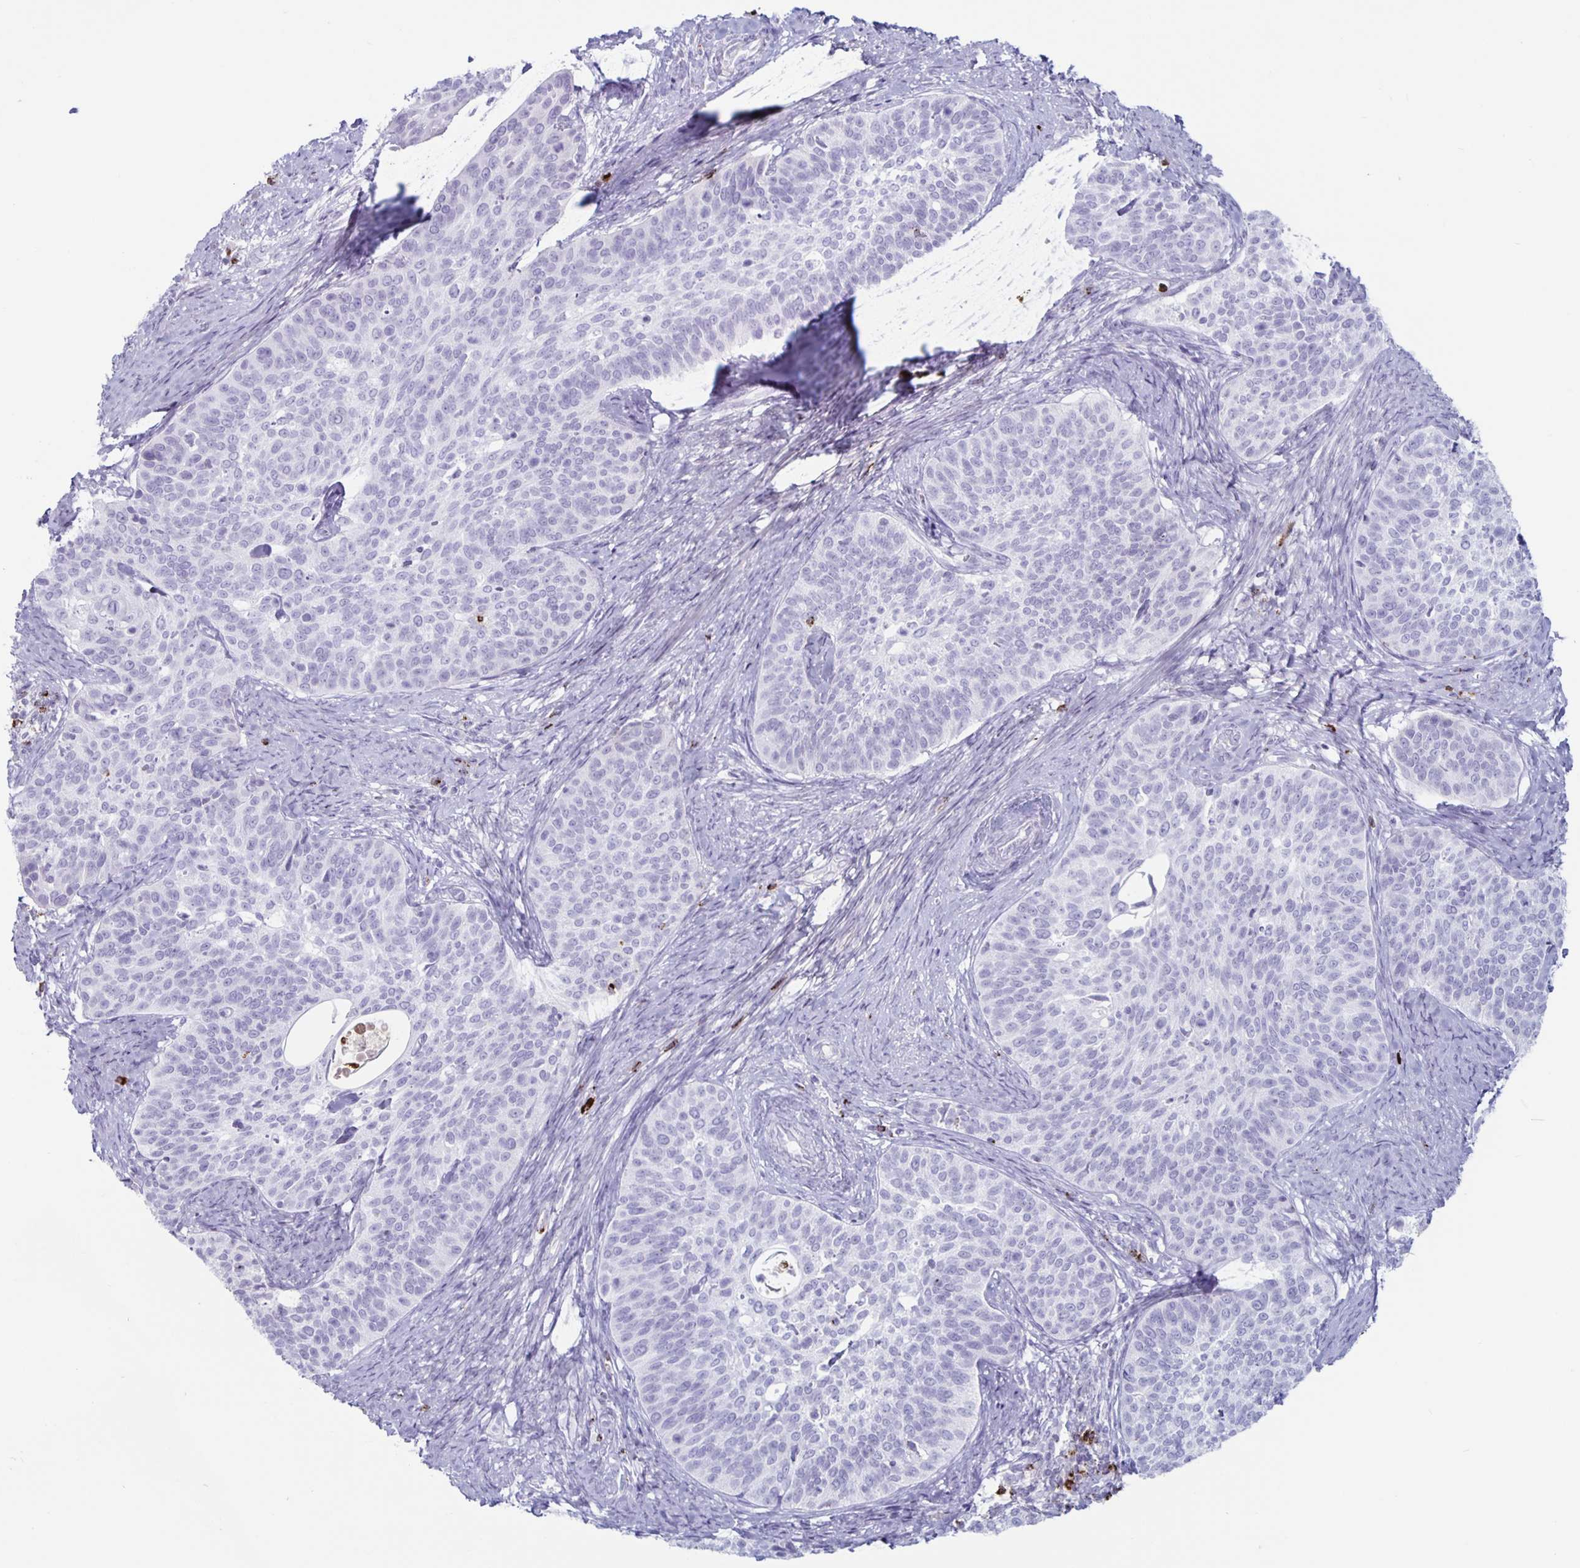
{"staining": {"intensity": "negative", "quantity": "none", "location": "none"}, "tissue": "cervical cancer", "cell_type": "Tumor cells", "image_type": "cancer", "snomed": [{"axis": "morphology", "description": "Squamous cell carcinoma, NOS"}, {"axis": "topography", "description": "Cervix"}], "caption": "The micrograph demonstrates no staining of tumor cells in cervical cancer (squamous cell carcinoma). (DAB (3,3'-diaminobenzidine) immunohistochemistry (IHC), high magnification).", "gene": "GZMK", "patient": {"sex": "female", "age": 69}}